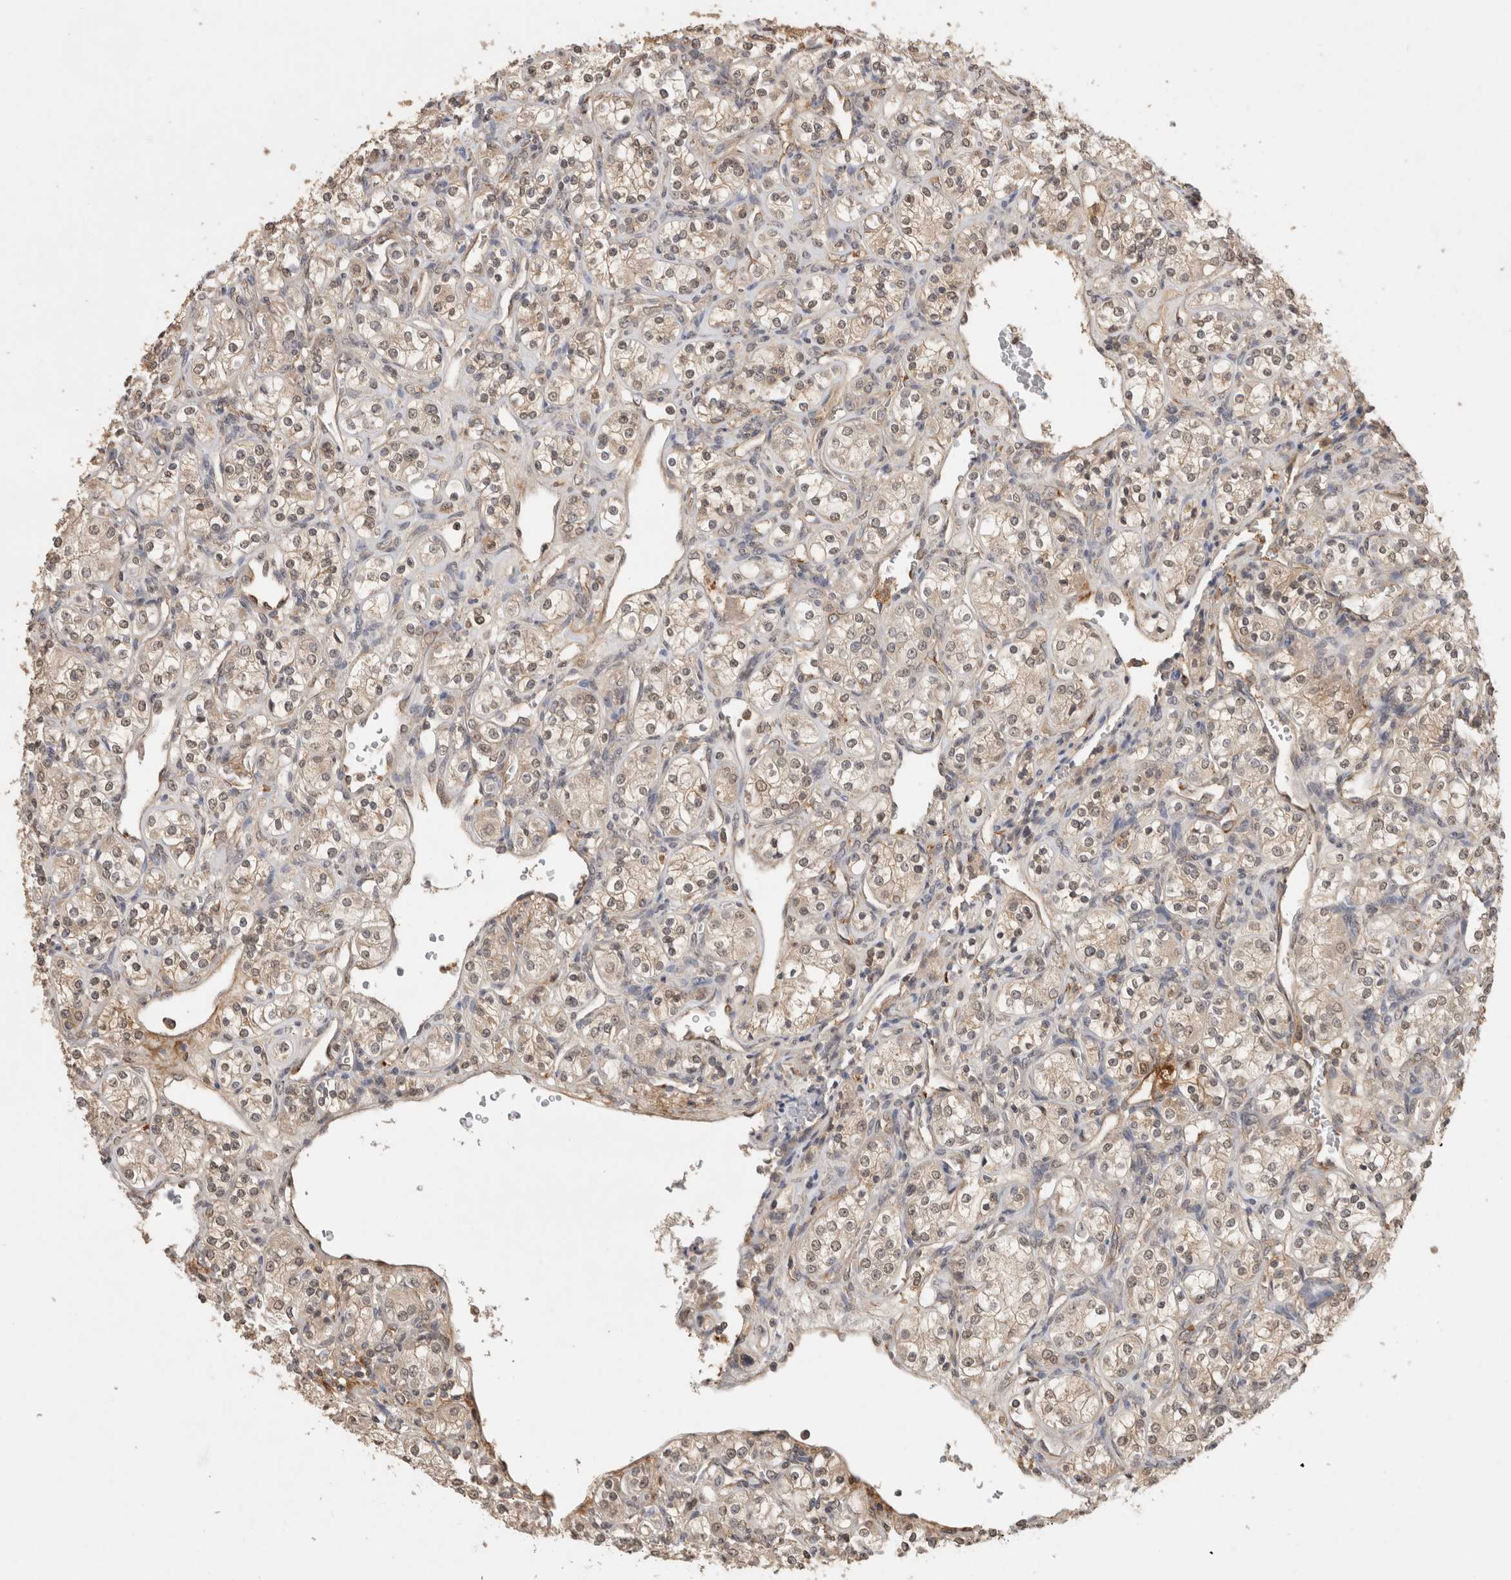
{"staining": {"intensity": "weak", "quantity": ">75%", "location": "cytoplasmic/membranous,nuclear"}, "tissue": "renal cancer", "cell_type": "Tumor cells", "image_type": "cancer", "snomed": [{"axis": "morphology", "description": "Adenocarcinoma, NOS"}, {"axis": "topography", "description": "Kidney"}], "caption": "A high-resolution histopathology image shows immunohistochemistry staining of renal adenocarcinoma, which exhibits weak cytoplasmic/membranous and nuclear positivity in approximately >75% of tumor cells.", "gene": "PRMT3", "patient": {"sex": "male", "age": 77}}